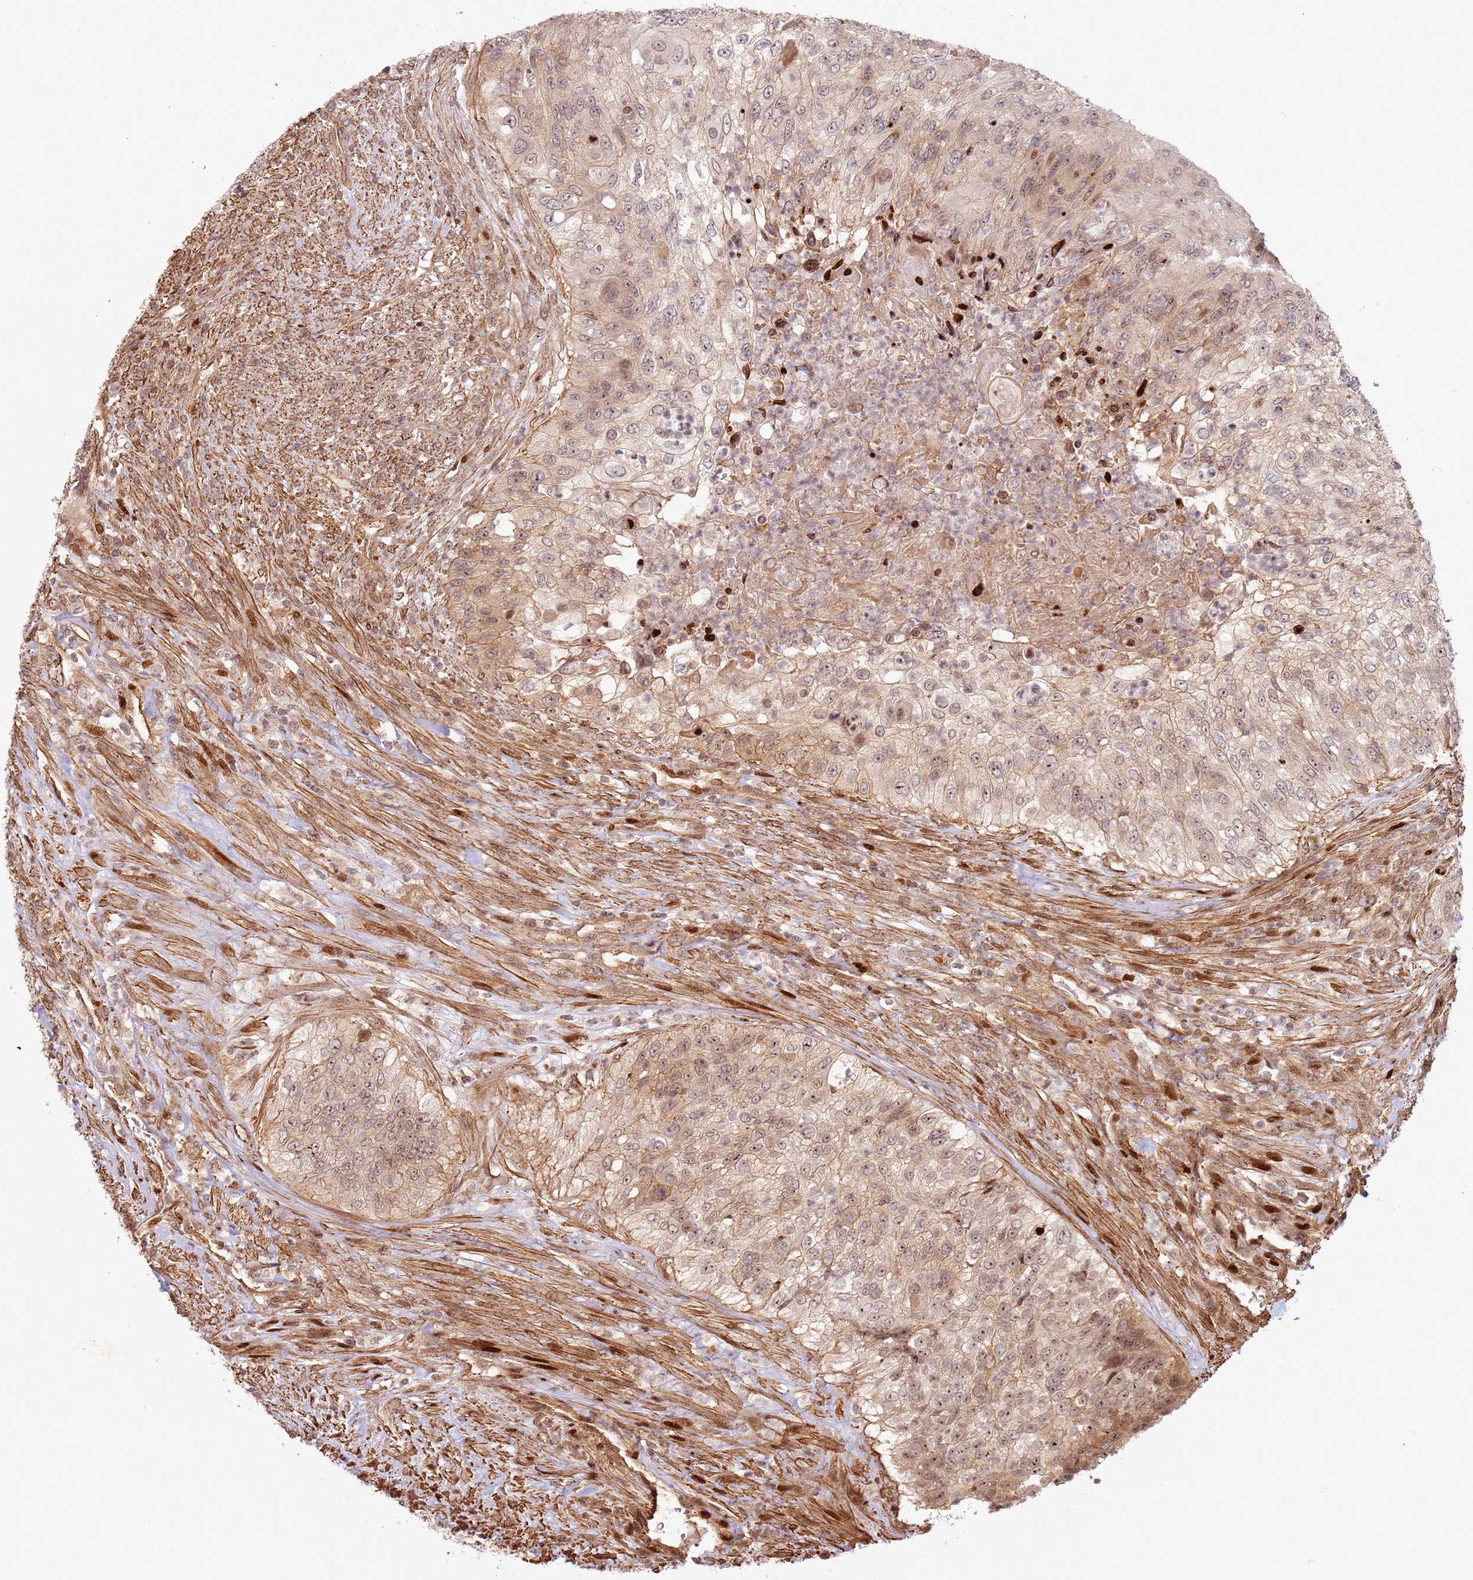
{"staining": {"intensity": "weak", "quantity": "25%-75%", "location": "cytoplasmic/membranous,nuclear"}, "tissue": "urothelial cancer", "cell_type": "Tumor cells", "image_type": "cancer", "snomed": [{"axis": "morphology", "description": "Urothelial carcinoma, High grade"}, {"axis": "topography", "description": "Urinary bladder"}], "caption": "A brown stain highlights weak cytoplasmic/membranous and nuclear positivity of a protein in human high-grade urothelial carcinoma tumor cells.", "gene": "TMEM233", "patient": {"sex": "female", "age": 60}}